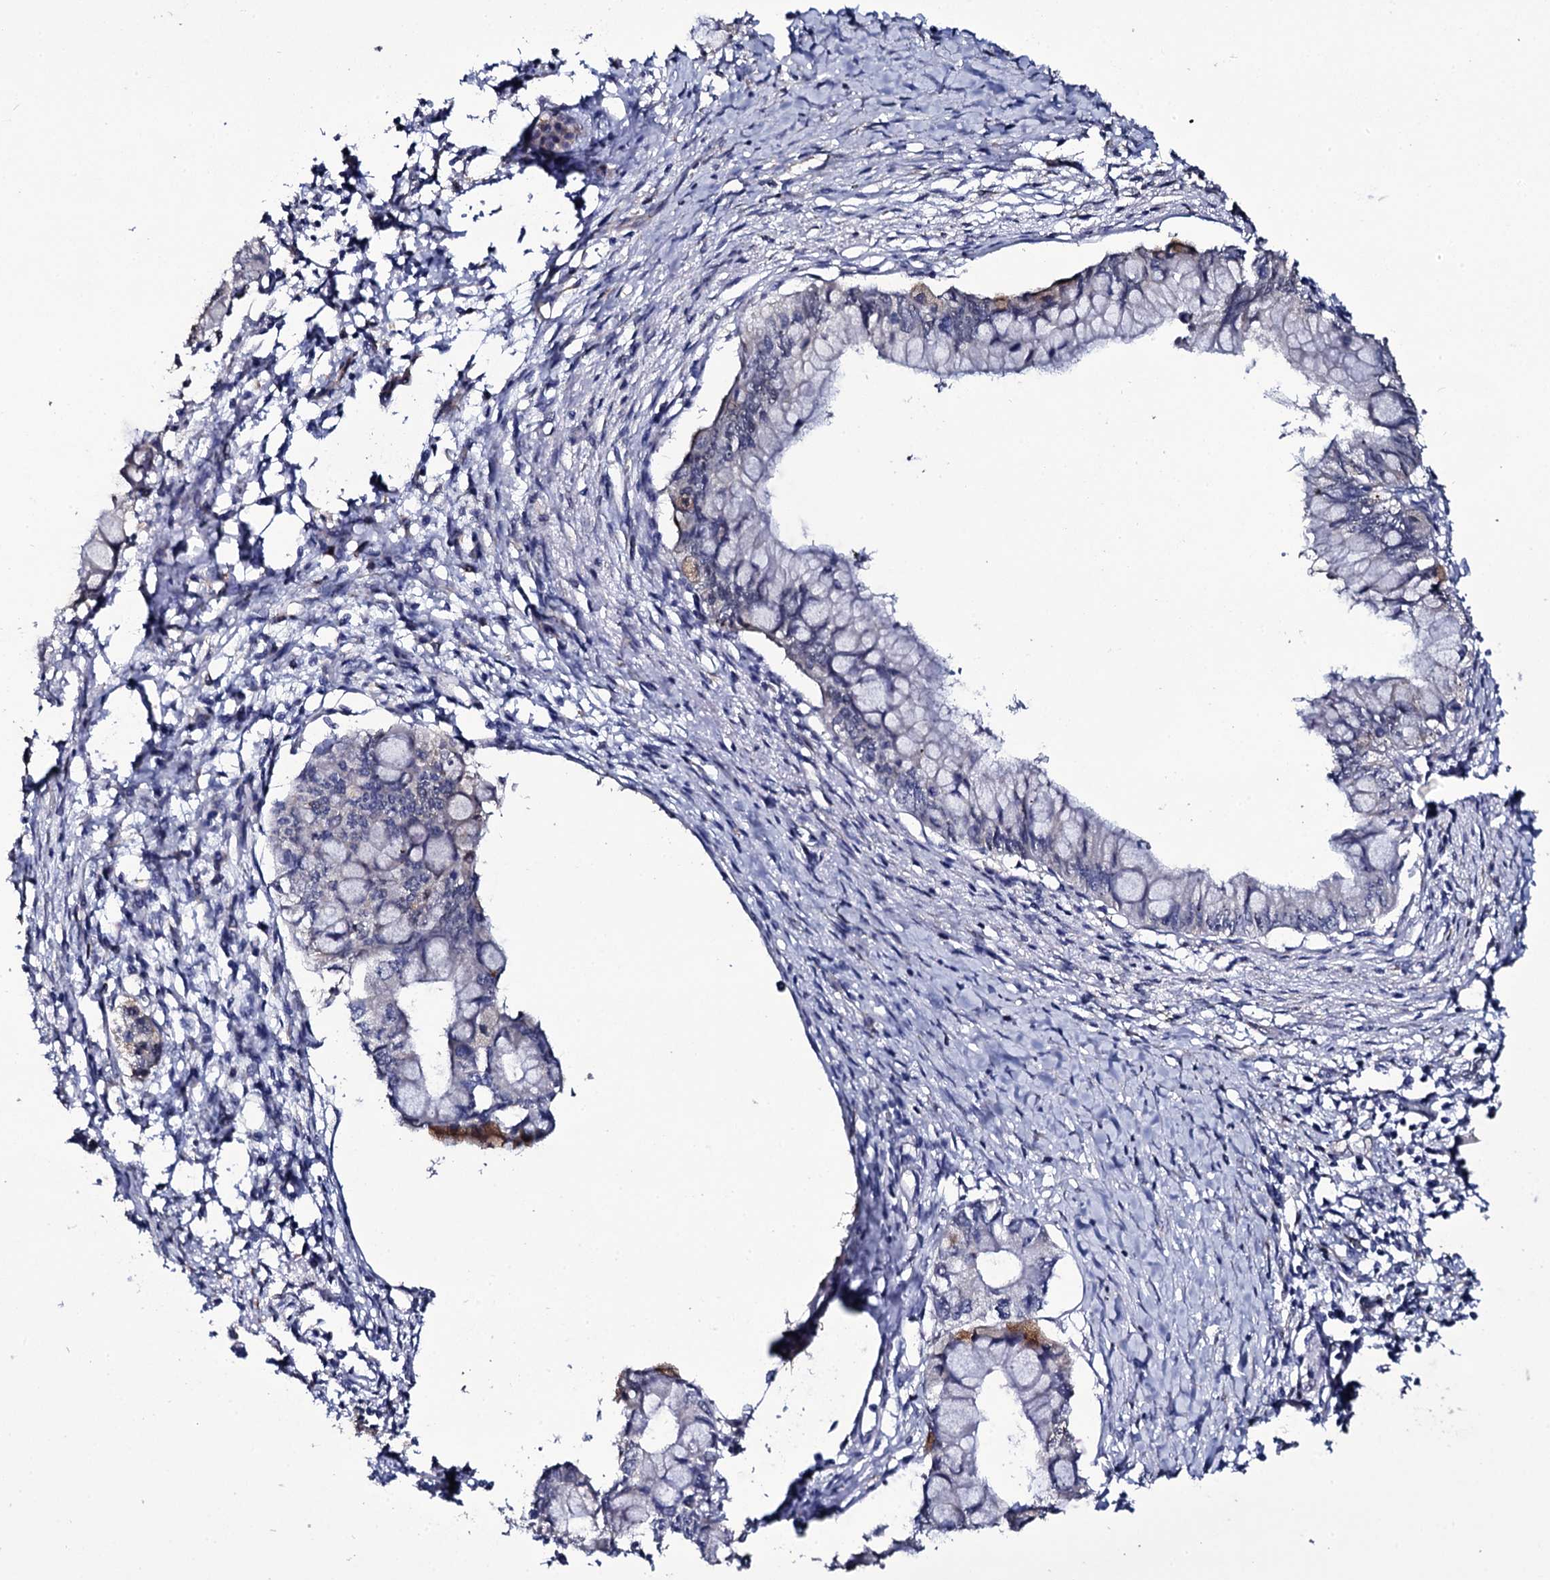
{"staining": {"intensity": "negative", "quantity": "none", "location": "none"}, "tissue": "pancreatic cancer", "cell_type": "Tumor cells", "image_type": "cancer", "snomed": [{"axis": "morphology", "description": "Adenocarcinoma, NOS"}, {"axis": "topography", "description": "Pancreas"}], "caption": "A micrograph of pancreatic cancer stained for a protein displays no brown staining in tumor cells.", "gene": "CRYL1", "patient": {"sex": "male", "age": 48}}